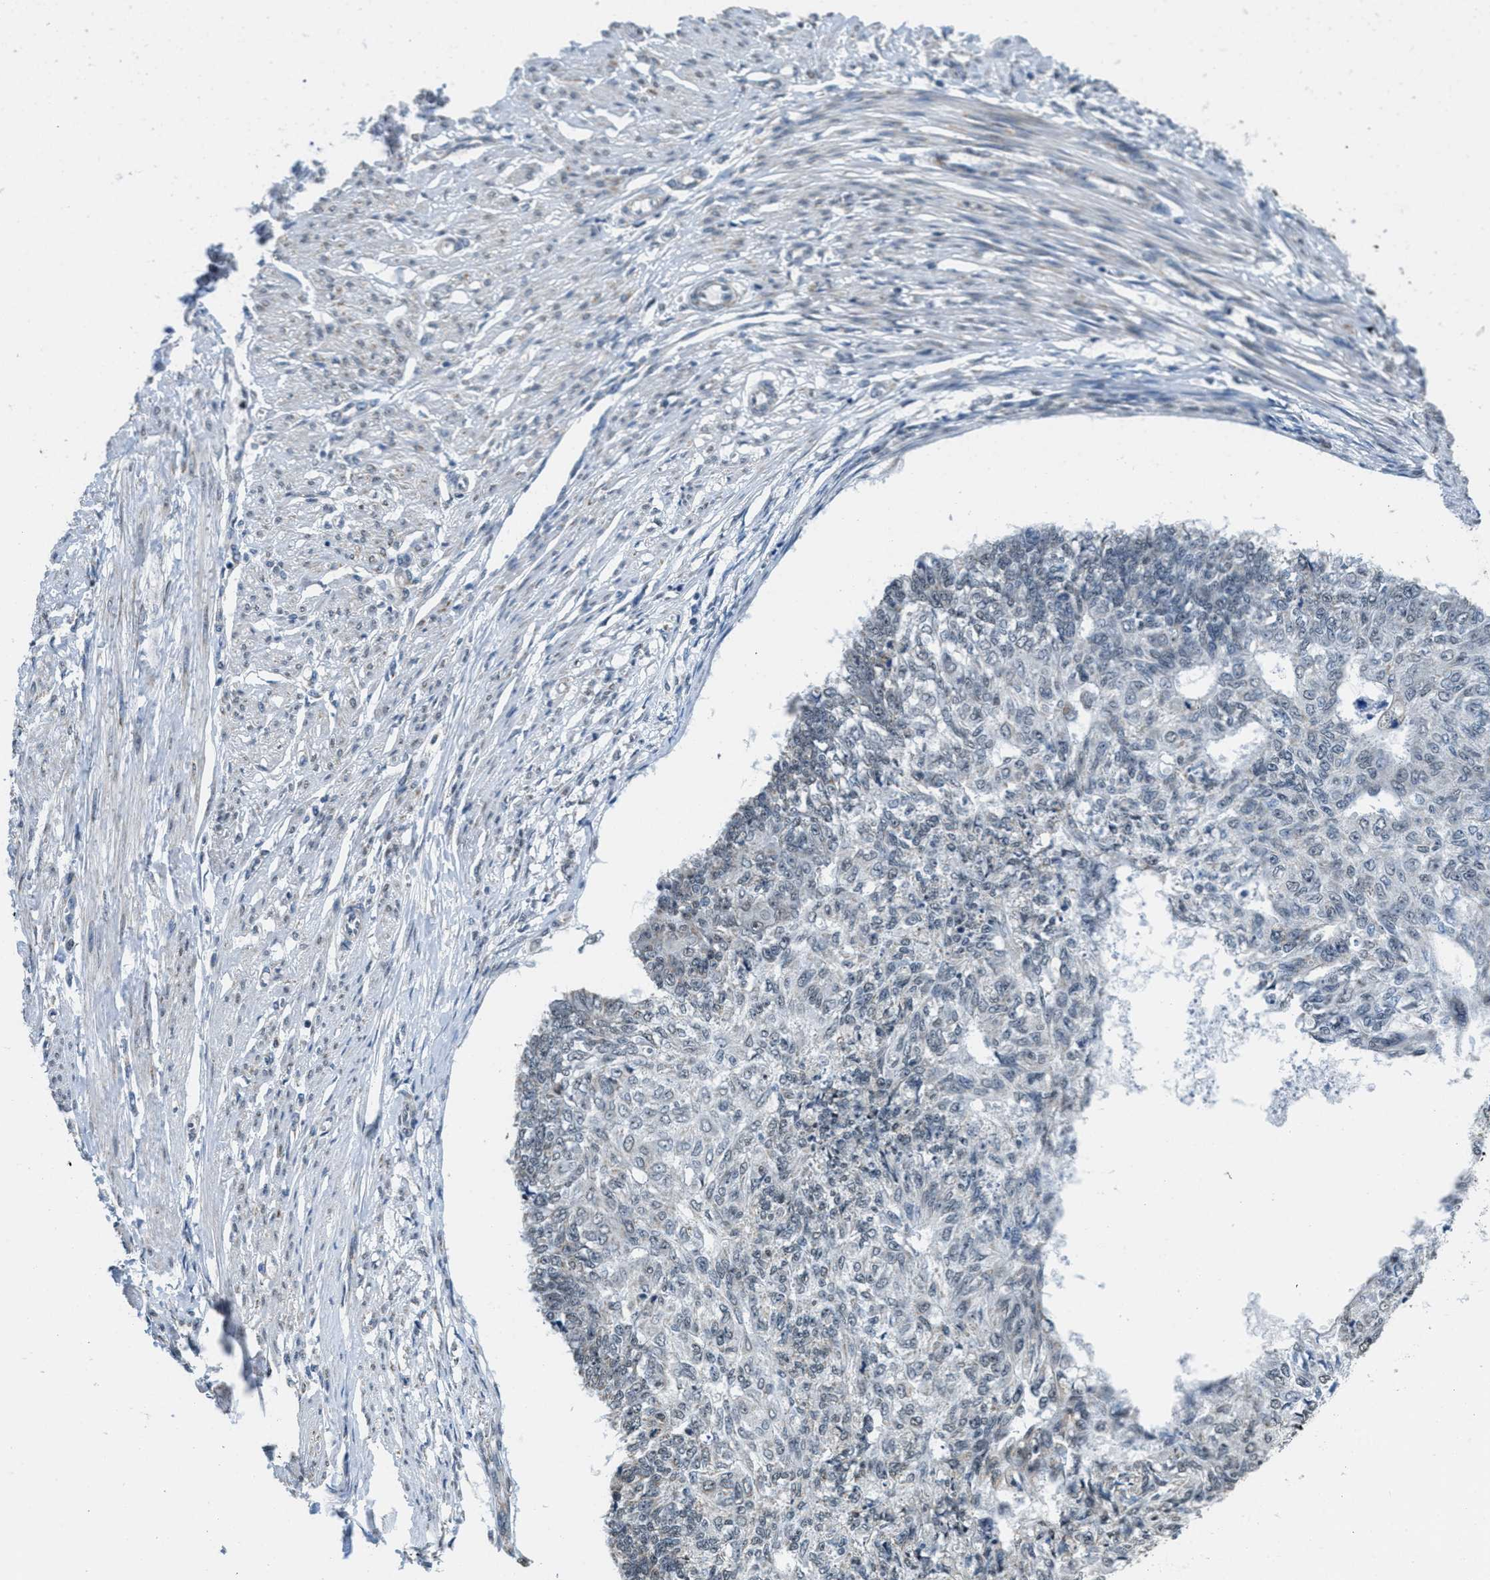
{"staining": {"intensity": "negative", "quantity": "none", "location": "none"}, "tissue": "endometrial cancer", "cell_type": "Tumor cells", "image_type": "cancer", "snomed": [{"axis": "morphology", "description": "Adenocarcinoma, NOS"}, {"axis": "topography", "description": "Endometrium"}], "caption": "IHC of human endometrial cancer (adenocarcinoma) exhibits no staining in tumor cells.", "gene": "TOMM70", "patient": {"sex": "female", "age": 32}}